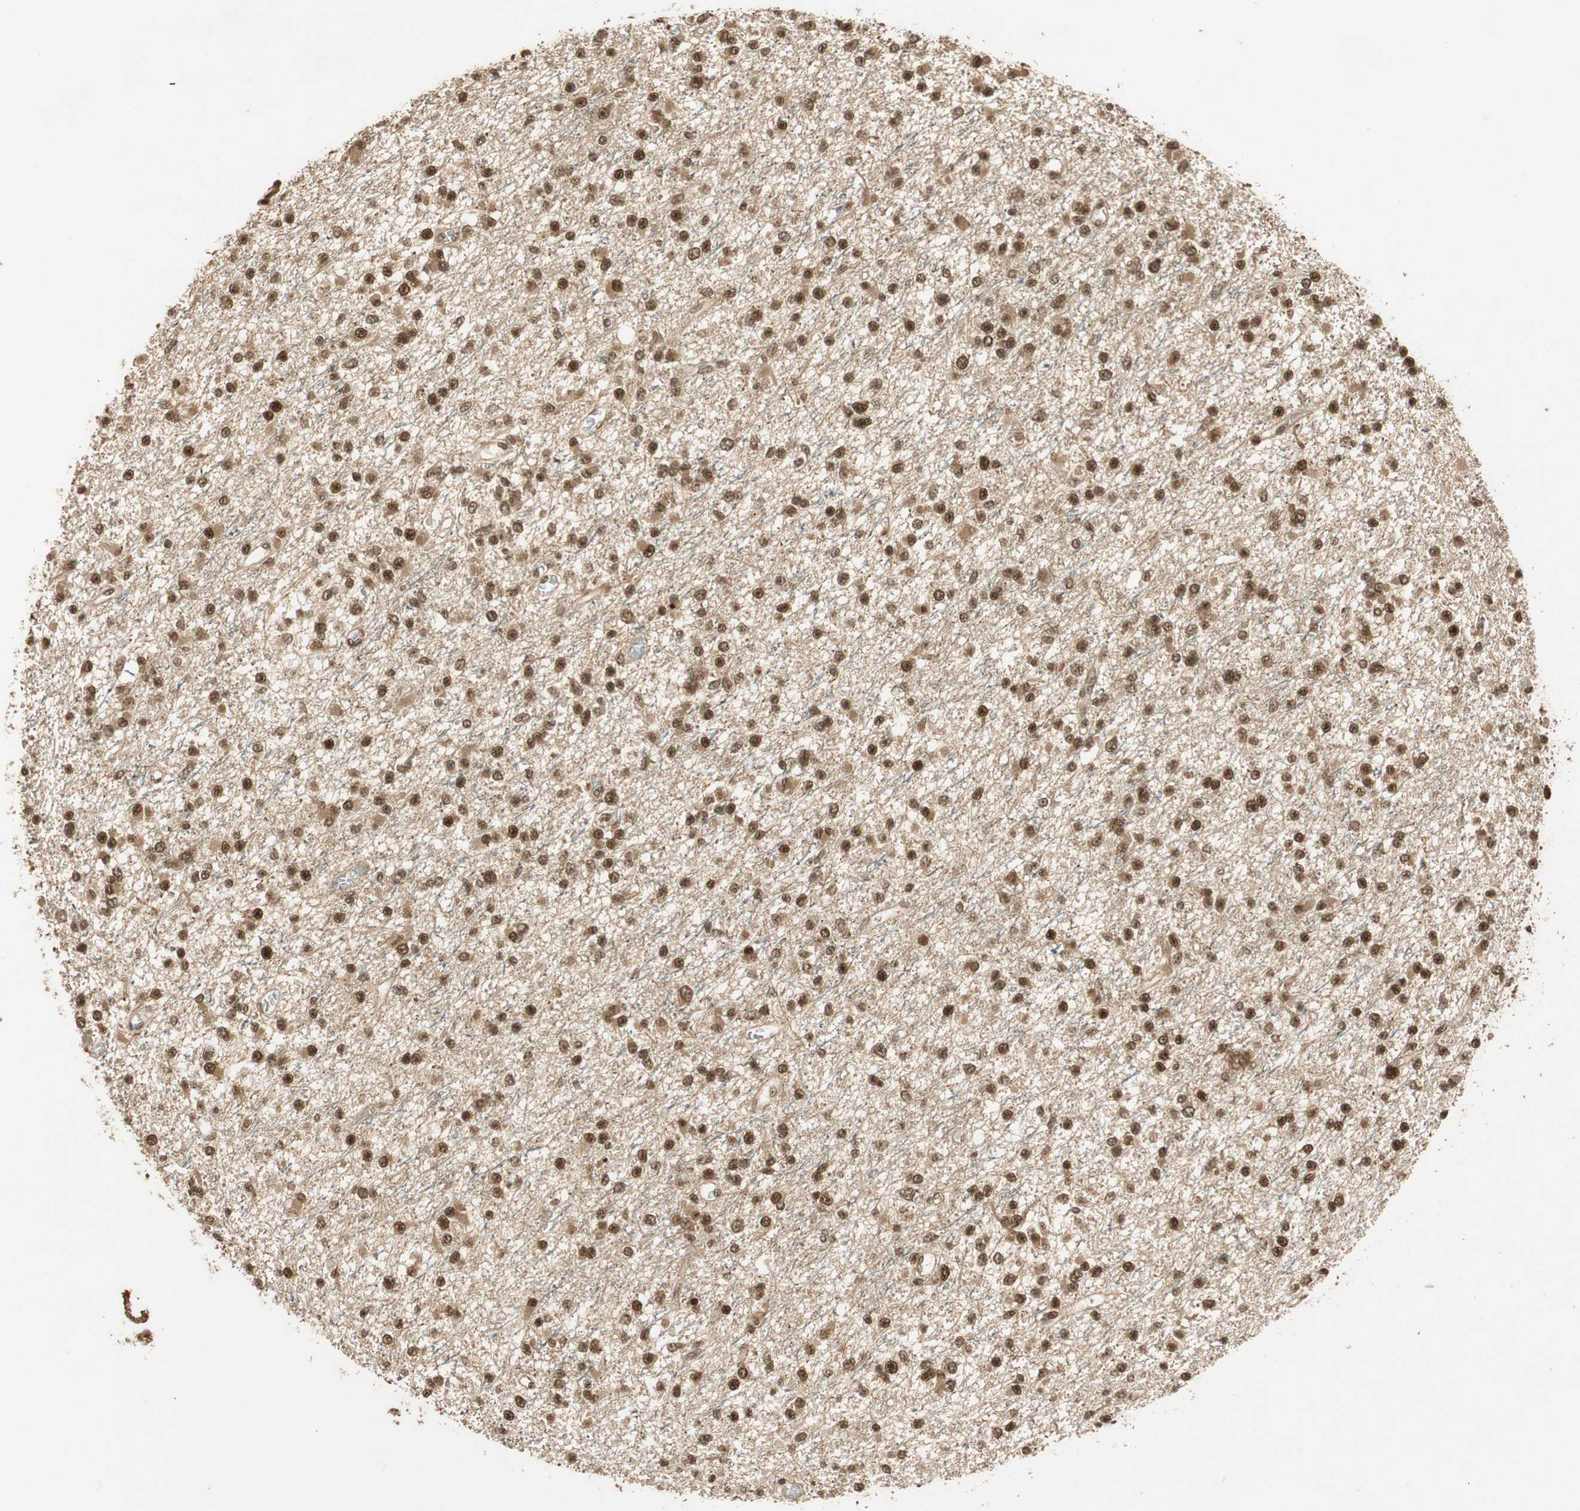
{"staining": {"intensity": "strong", "quantity": ">75%", "location": "cytoplasmic/membranous,nuclear"}, "tissue": "glioma", "cell_type": "Tumor cells", "image_type": "cancer", "snomed": [{"axis": "morphology", "description": "Glioma, malignant, Low grade"}, {"axis": "topography", "description": "Brain"}], "caption": "Immunohistochemistry (IHC) (DAB (3,3'-diaminobenzidine)) staining of human glioma shows strong cytoplasmic/membranous and nuclear protein expression in about >75% of tumor cells.", "gene": "RPA3", "patient": {"sex": "female", "age": 22}}